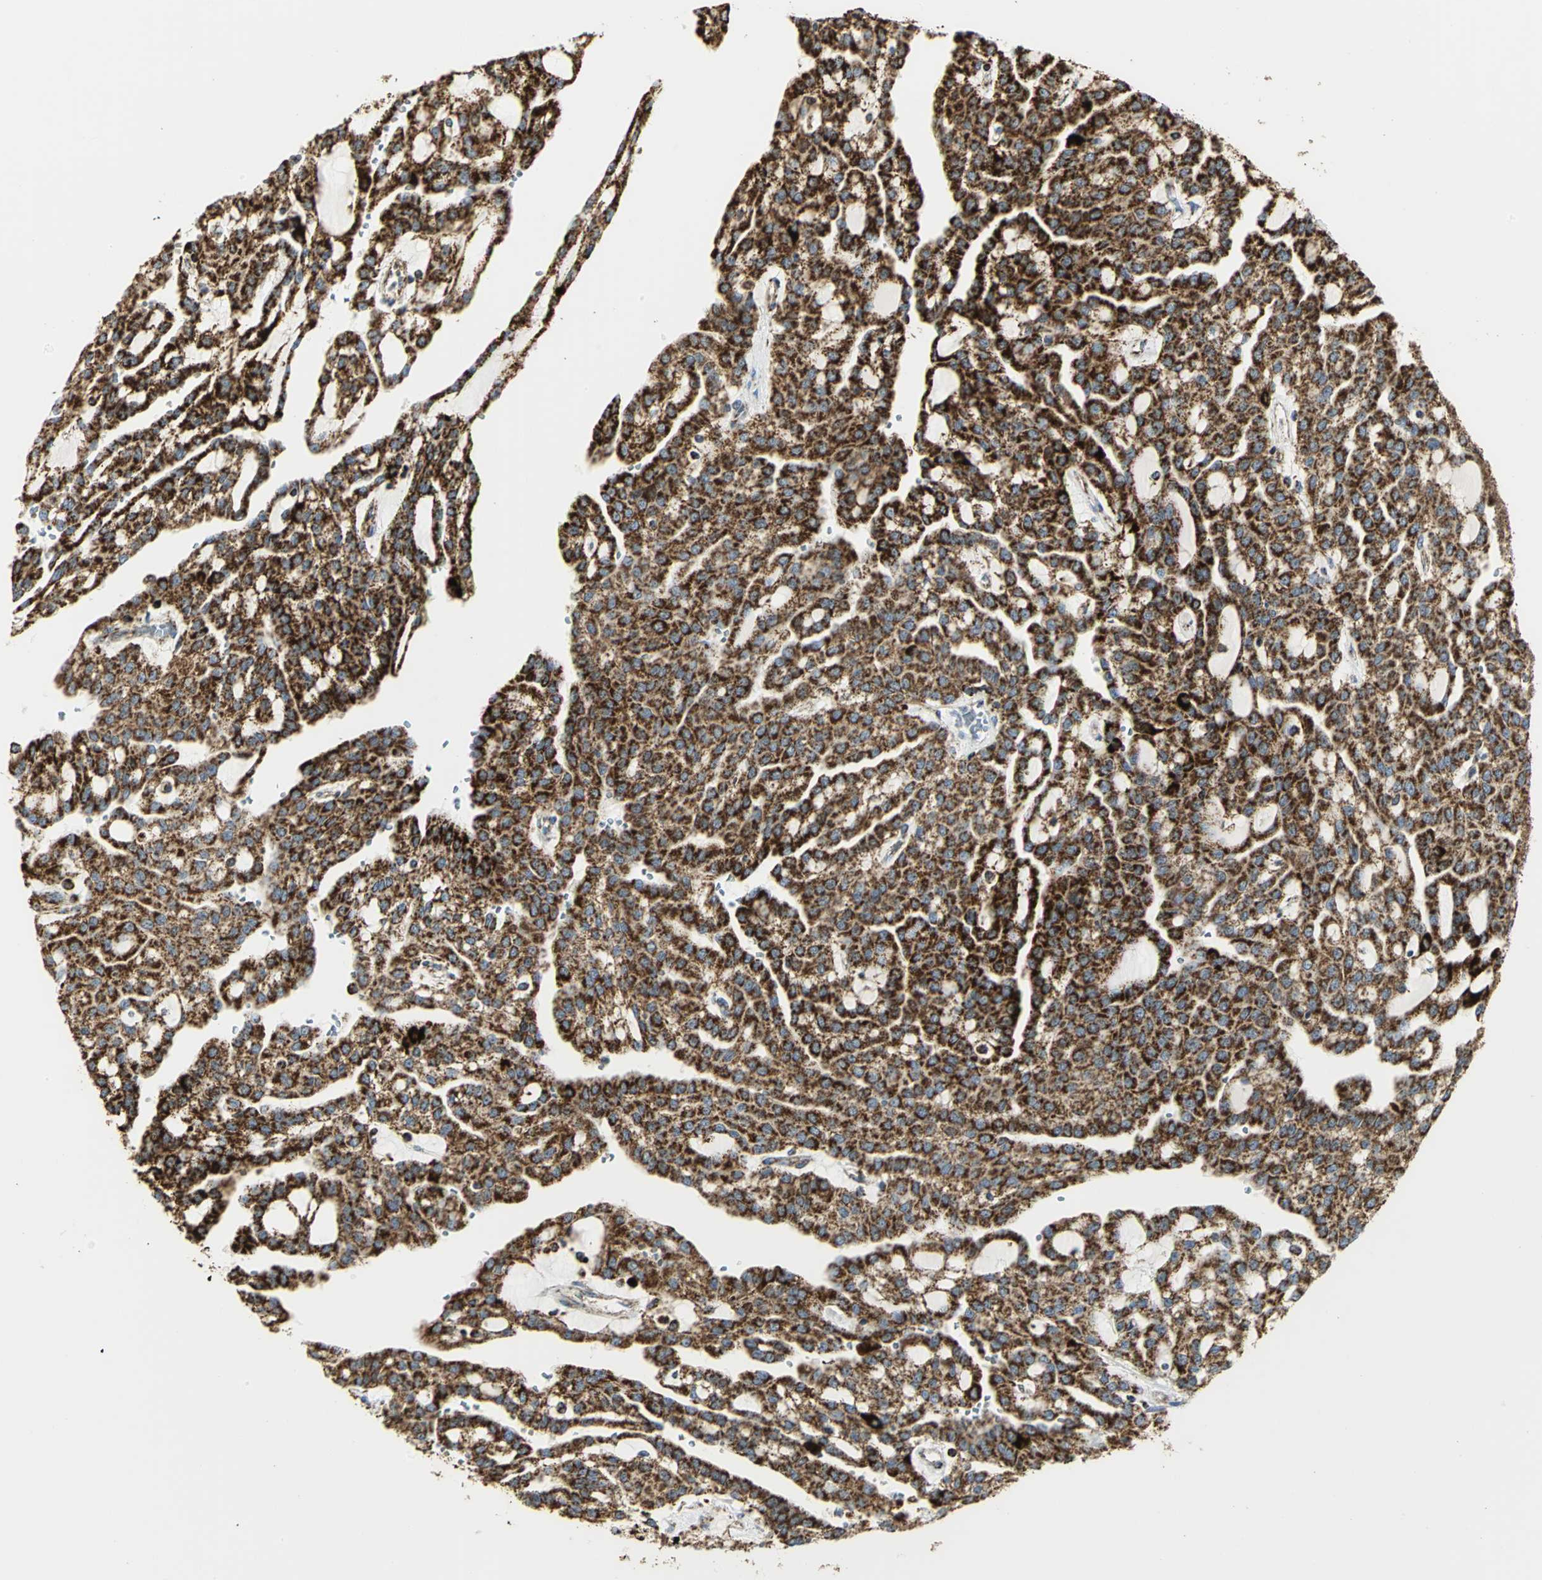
{"staining": {"intensity": "strong", "quantity": ">75%", "location": "cytoplasmic/membranous"}, "tissue": "renal cancer", "cell_type": "Tumor cells", "image_type": "cancer", "snomed": [{"axis": "morphology", "description": "Adenocarcinoma, NOS"}, {"axis": "topography", "description": "Kidney"}], "caption": "Immunohistochemistry (IHC) micrograph of neoplastic tissue: renal cancer (adenocarcinoma) stained using immunohistochemistry displays high levels of strong protein expression localized specifically in the cytoplasmic/membranous of tumor cells, appearing as a cytoplasmic/membranous brown color.", "gene": "VDAC1", "patient": {"sex": "male", "age": 63}}